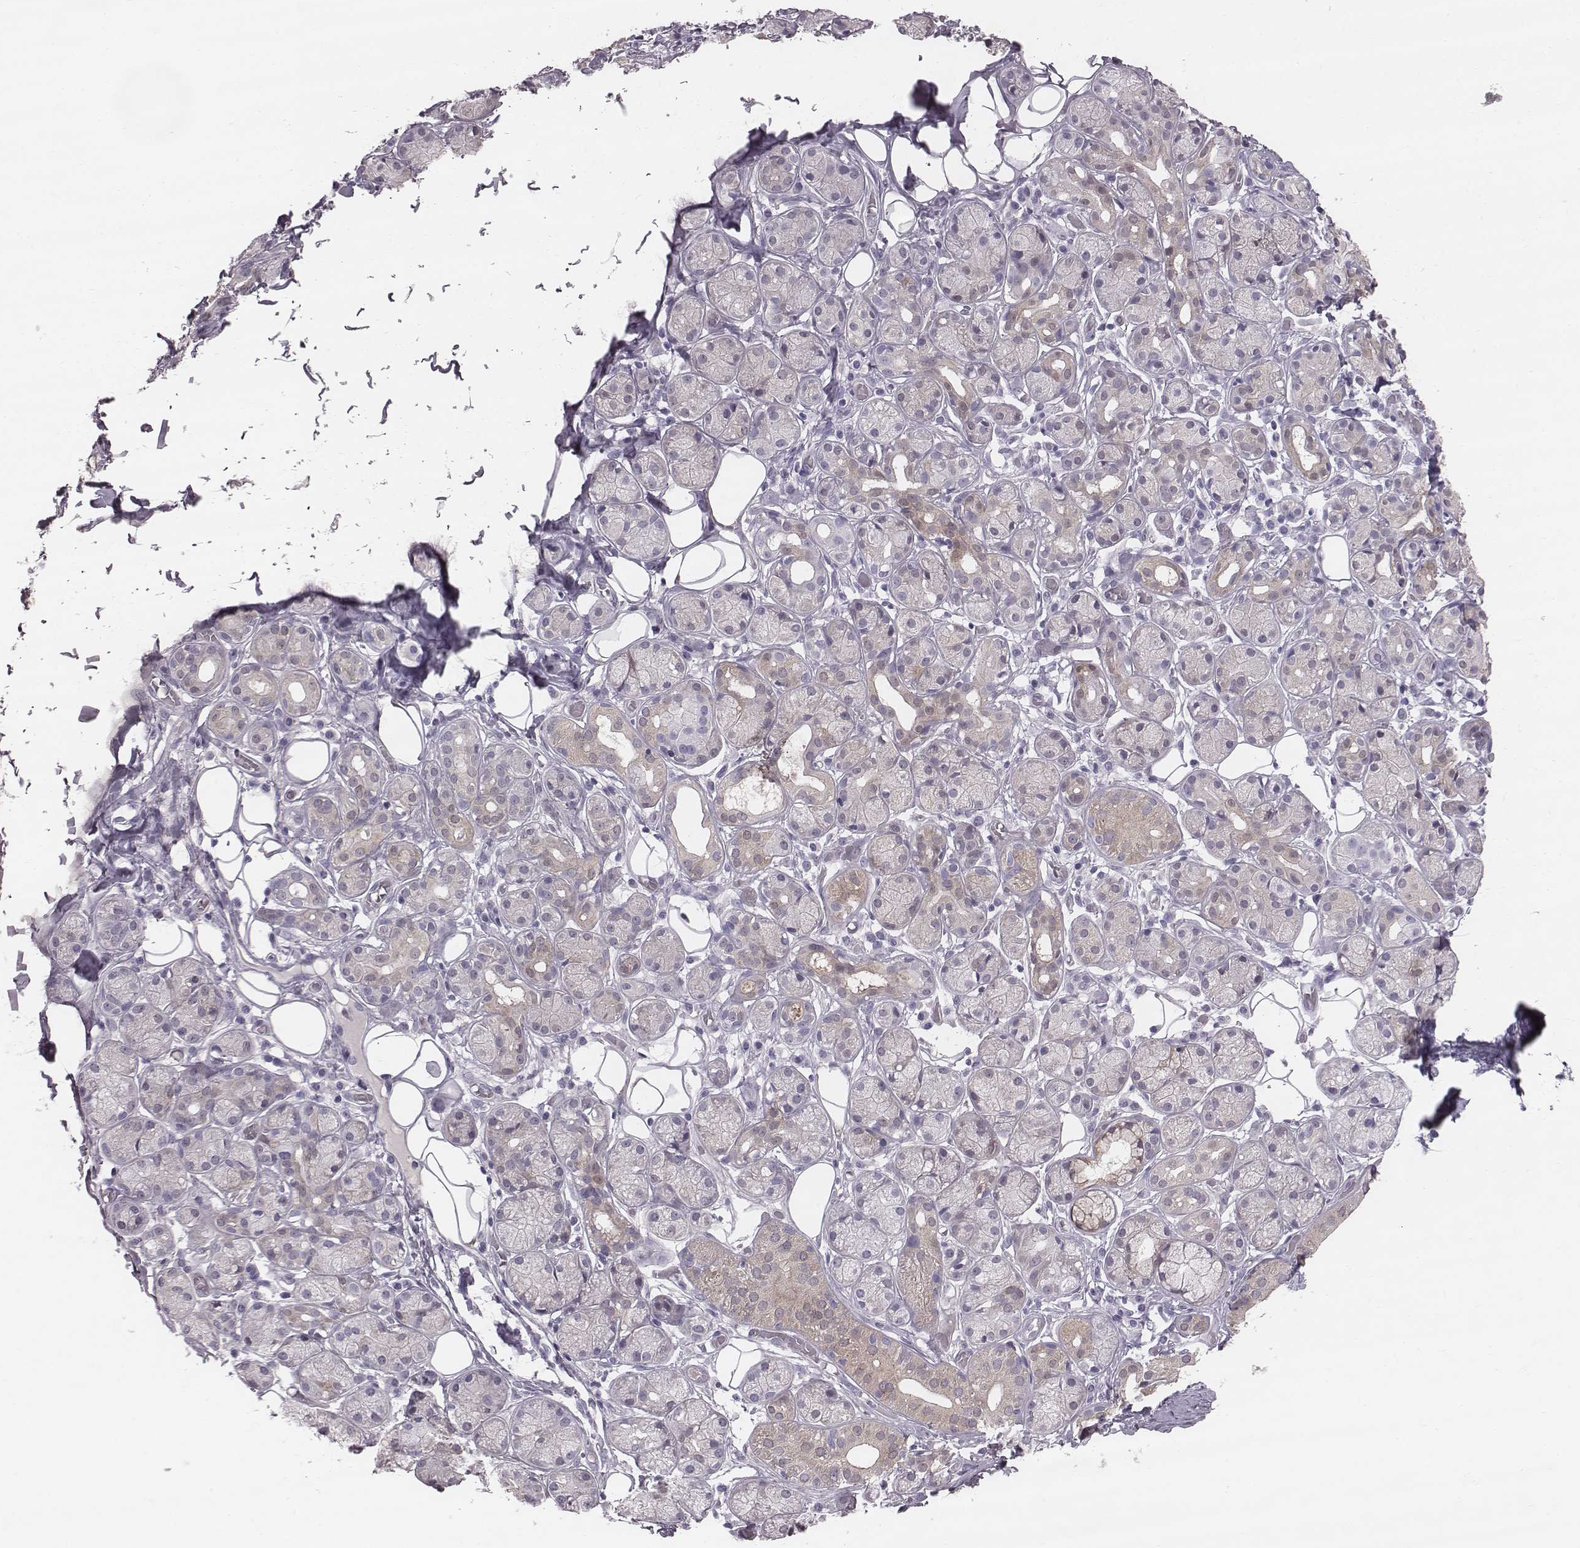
{"staining": {"intensity": "weak", "quantity": "<25%", "location": "cytoplasmic/membranous"}, "tissue": "salivary gland", "cell_type": "Glandular cells", "image_type": "normal", "snomed": [{"axis": "morphology", "description": "Normal tissue, NOS"}, {"axis": "topography", "description": "Salivary gland"}, {"axis": "topography", "description": "Peripheral nerve tissue"}], "caption": "Immunohistochemistry (IHC) histopathology image of unremarkable salivary gland: human salivary gland stained with DAB reveals no significant protein expression in glandular cells.", "gene": "ENSG00000284762", "patient": {"sex": "male", "age": 71}}